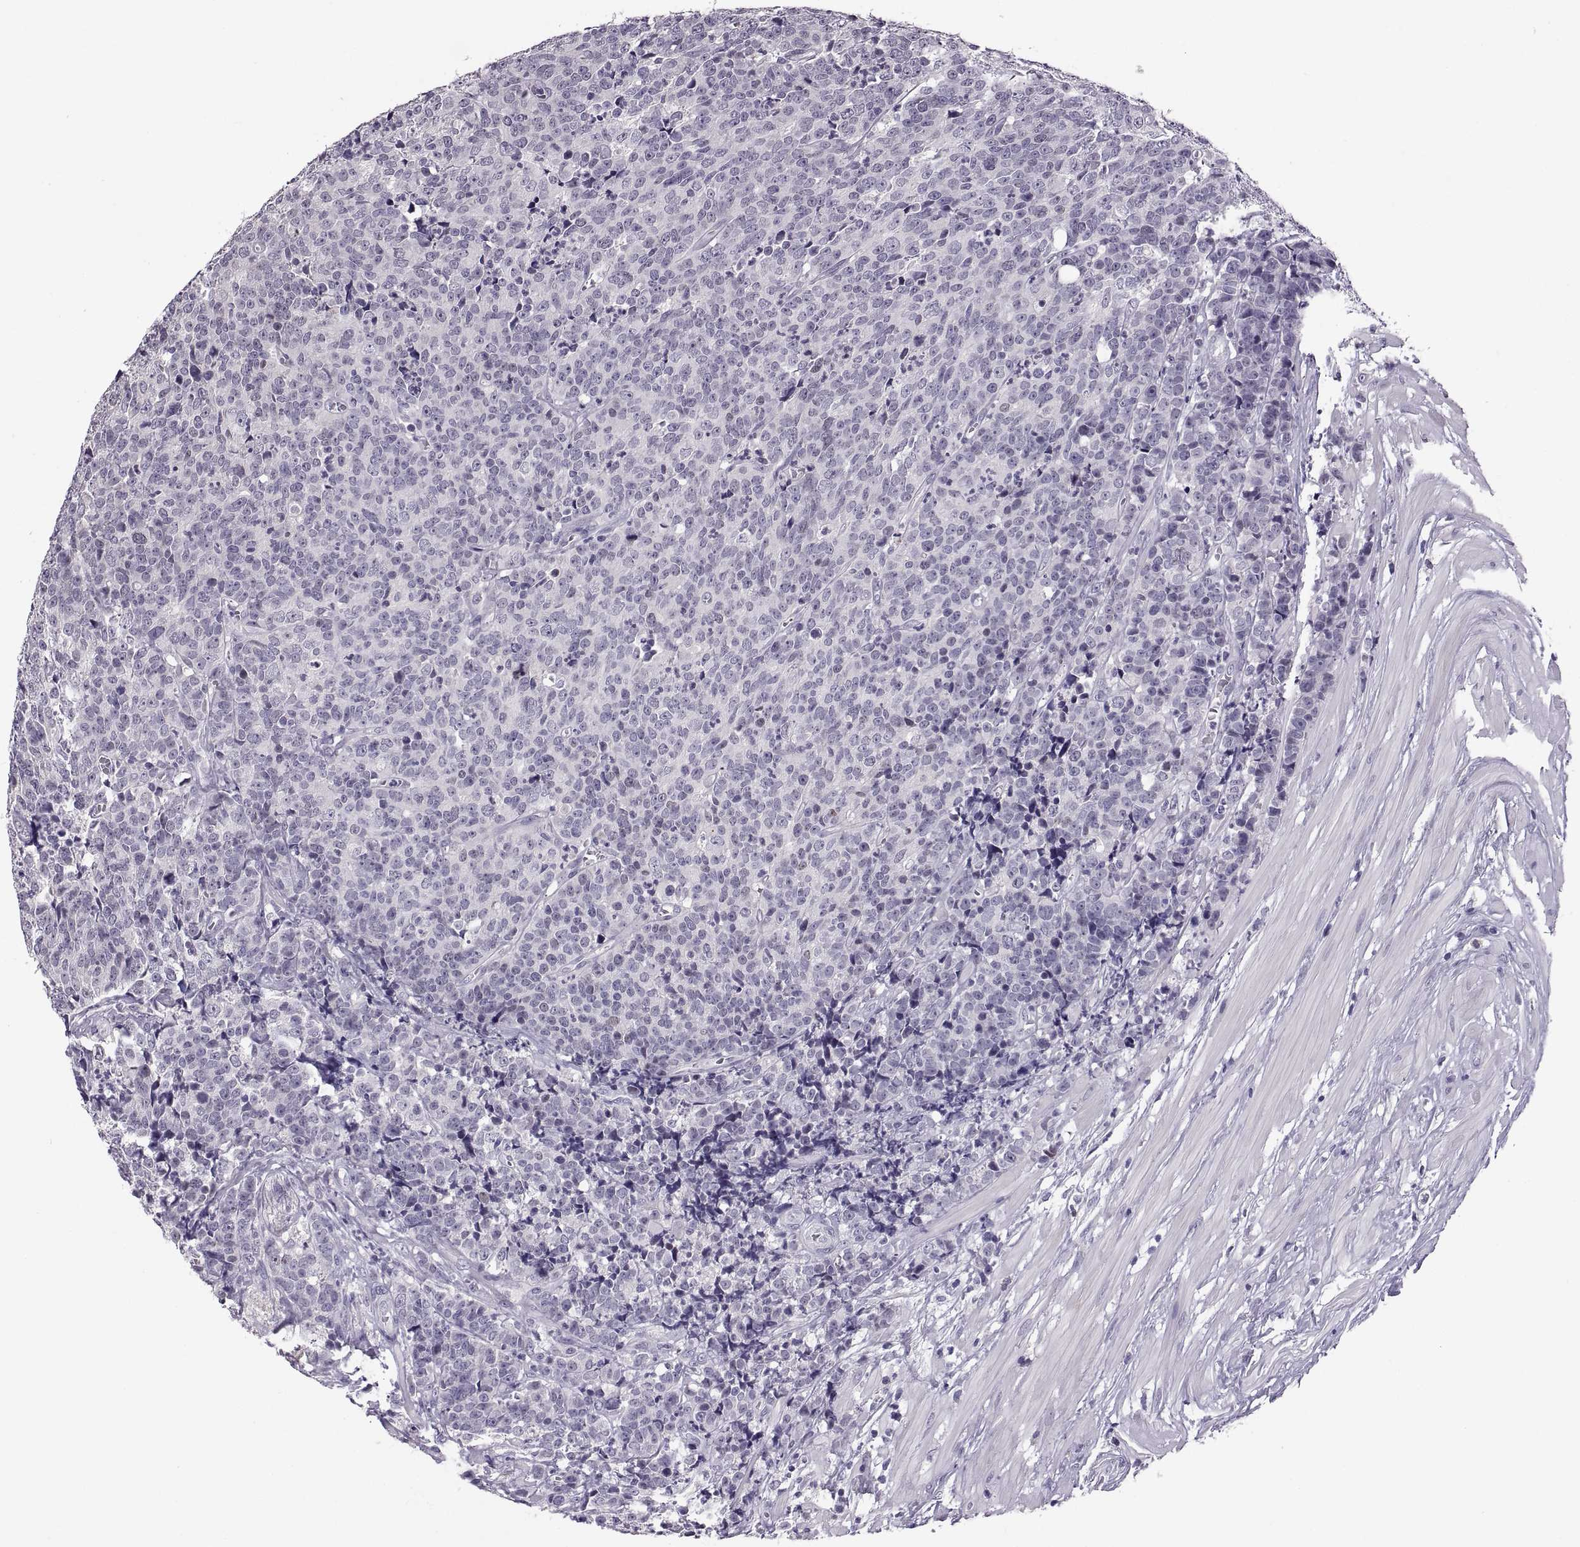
{"staining": {"intensity": "negative", "quantity": "none", "location": "none"}, "tissue": "prostate cancer", "cell_type": "Tumor cells", "image_type": "cancer", "snomed": [{"axis": "morphology", "description": "Adenocarcinoma, NOS"}, {"axis": "topography", "description": "Prostate"}], "caption": "This is an immunohistochemistry micrograph of human prostate cancer. There is no expression in tumor cells.", "gene": "MAGEB18", "patient": {"sex": "male", "age": 67}}